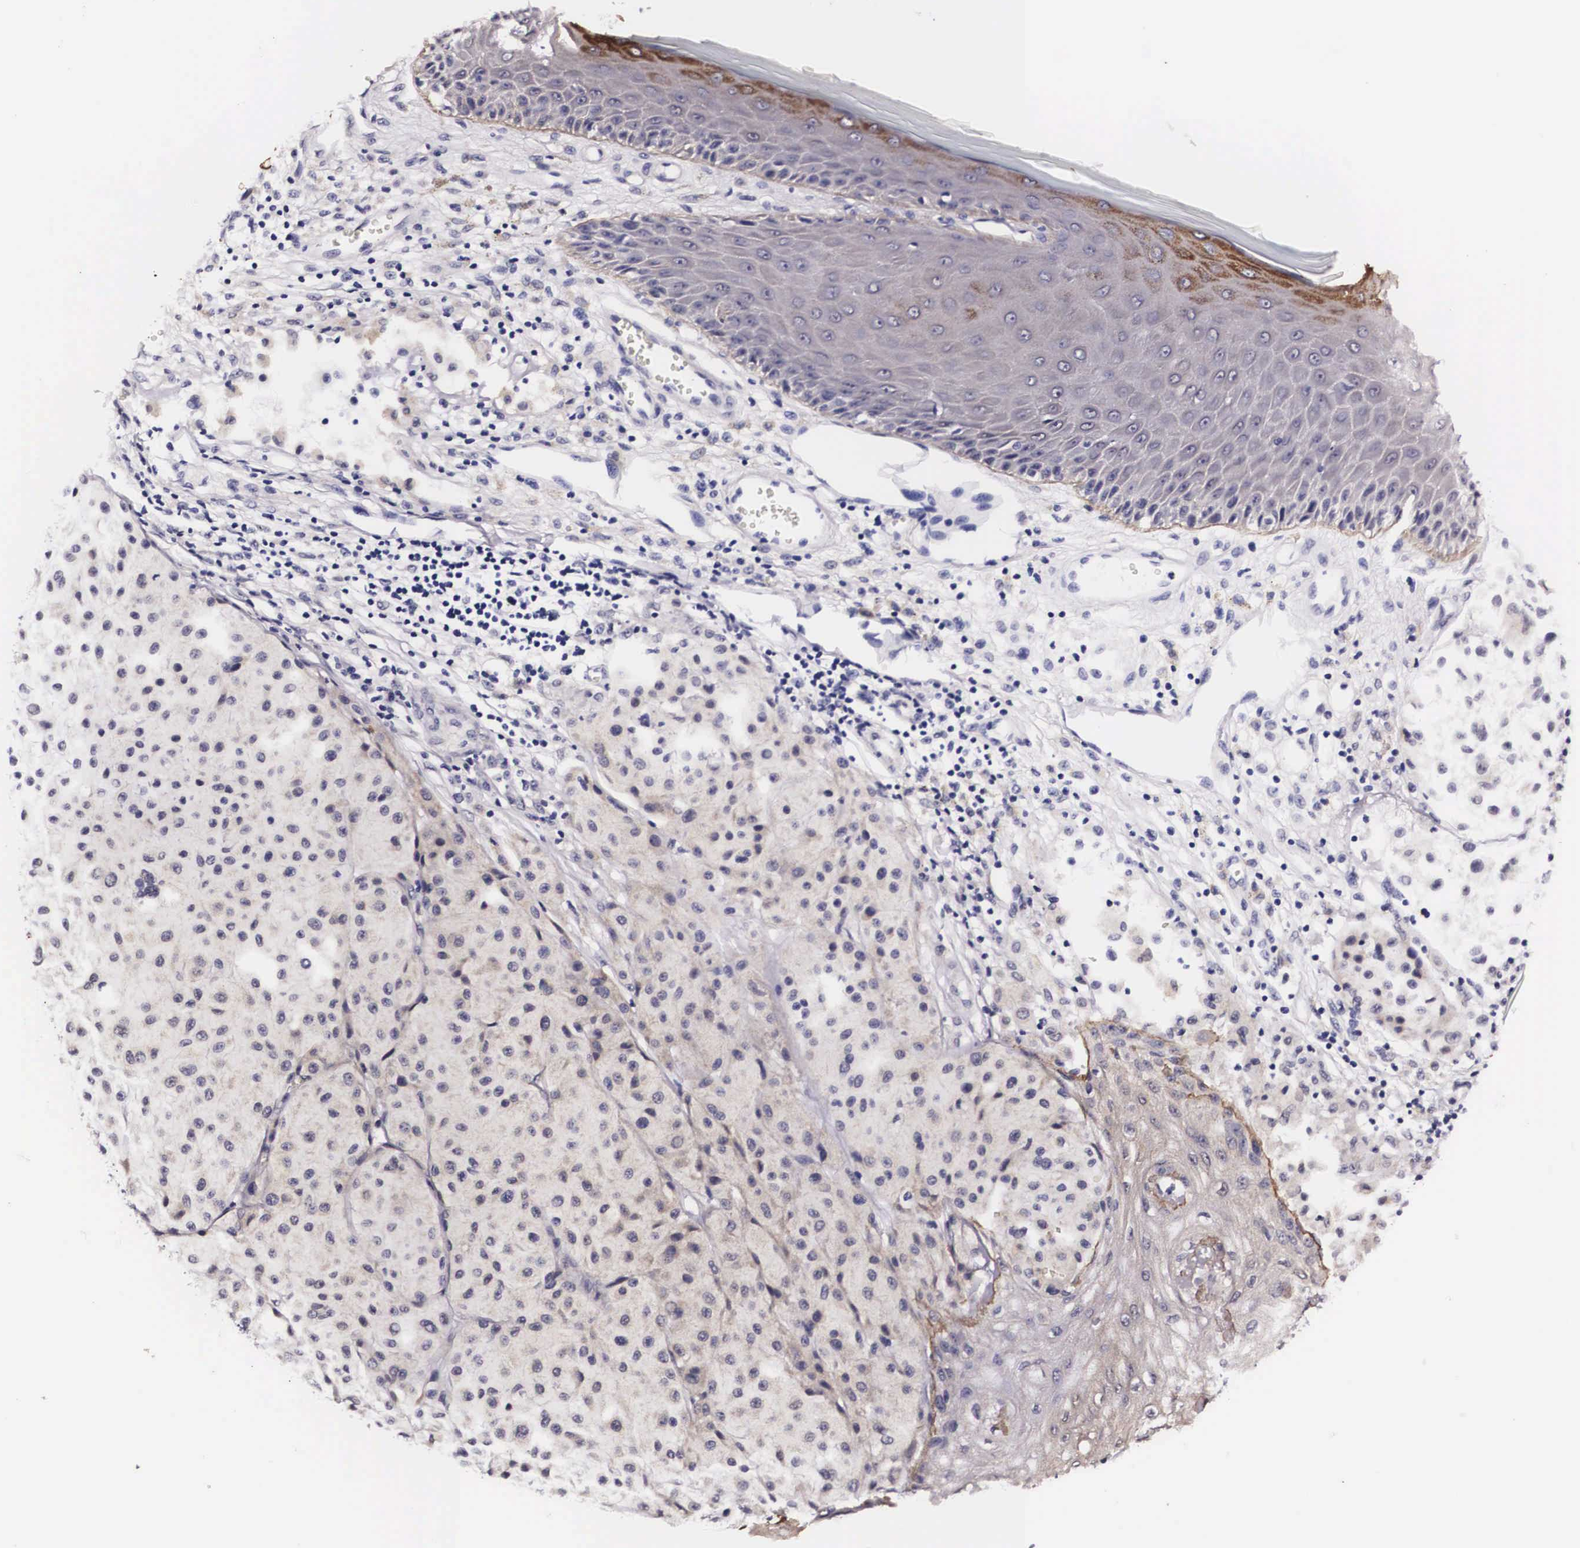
{"staining": {"intensity": "negative", "quantity": "none", "location": "none"}, "tissue": "melanoma", "cell_type": "Tumor cells", "image_type": "cancer", "snomed": [{"axis": "morphology", "description": "Malignant melanoma, NOS"}, {"axis": "topography", "description": "Skin"}], "caption": "This is a histopathology image of immunohistochemistry (IHC) staining of malignant melanoma, which shows no positivity in tumor cells.", "gene": "PHETA2", "patient": {"sex": "male", "age": 36}}